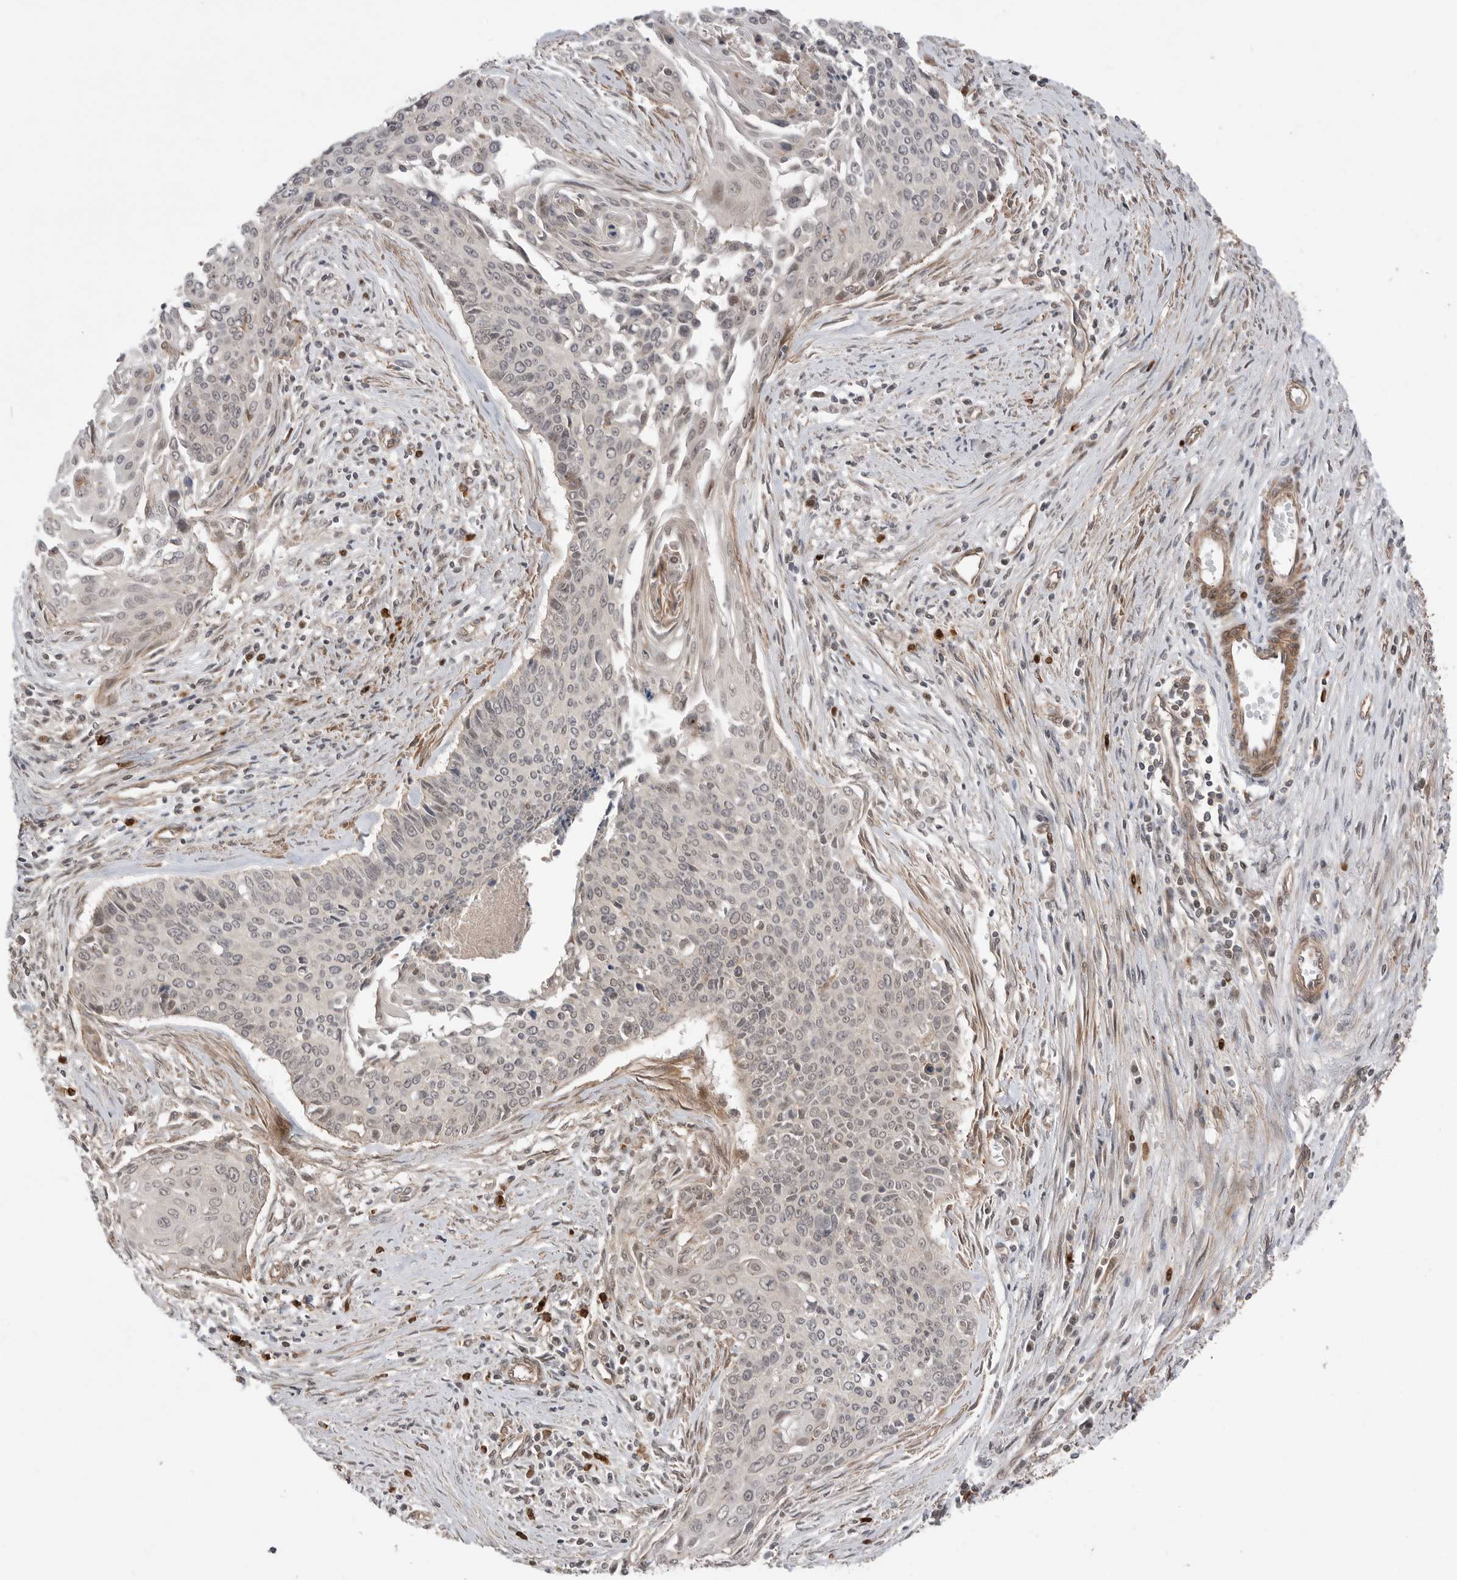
{"staining": {"intensity": "negative", "quantity": "none", "location": "none"}, "tissue": "cervical cancer", "cell_type": "Tumor cells", "image_type": "cancer", "snomed": [{"axis": "morphology", "description": "Squamous cell carcinoma, NOS"}, {"axis": "topography", "description": "Cervix"}], "caption": "Cervical squamous cell carcinoma was stained to show a protein in brown. There is no significant positivity in tumor cells.", "gene": "PEAK1", "patient": {"sex": "female", "age": 55}}